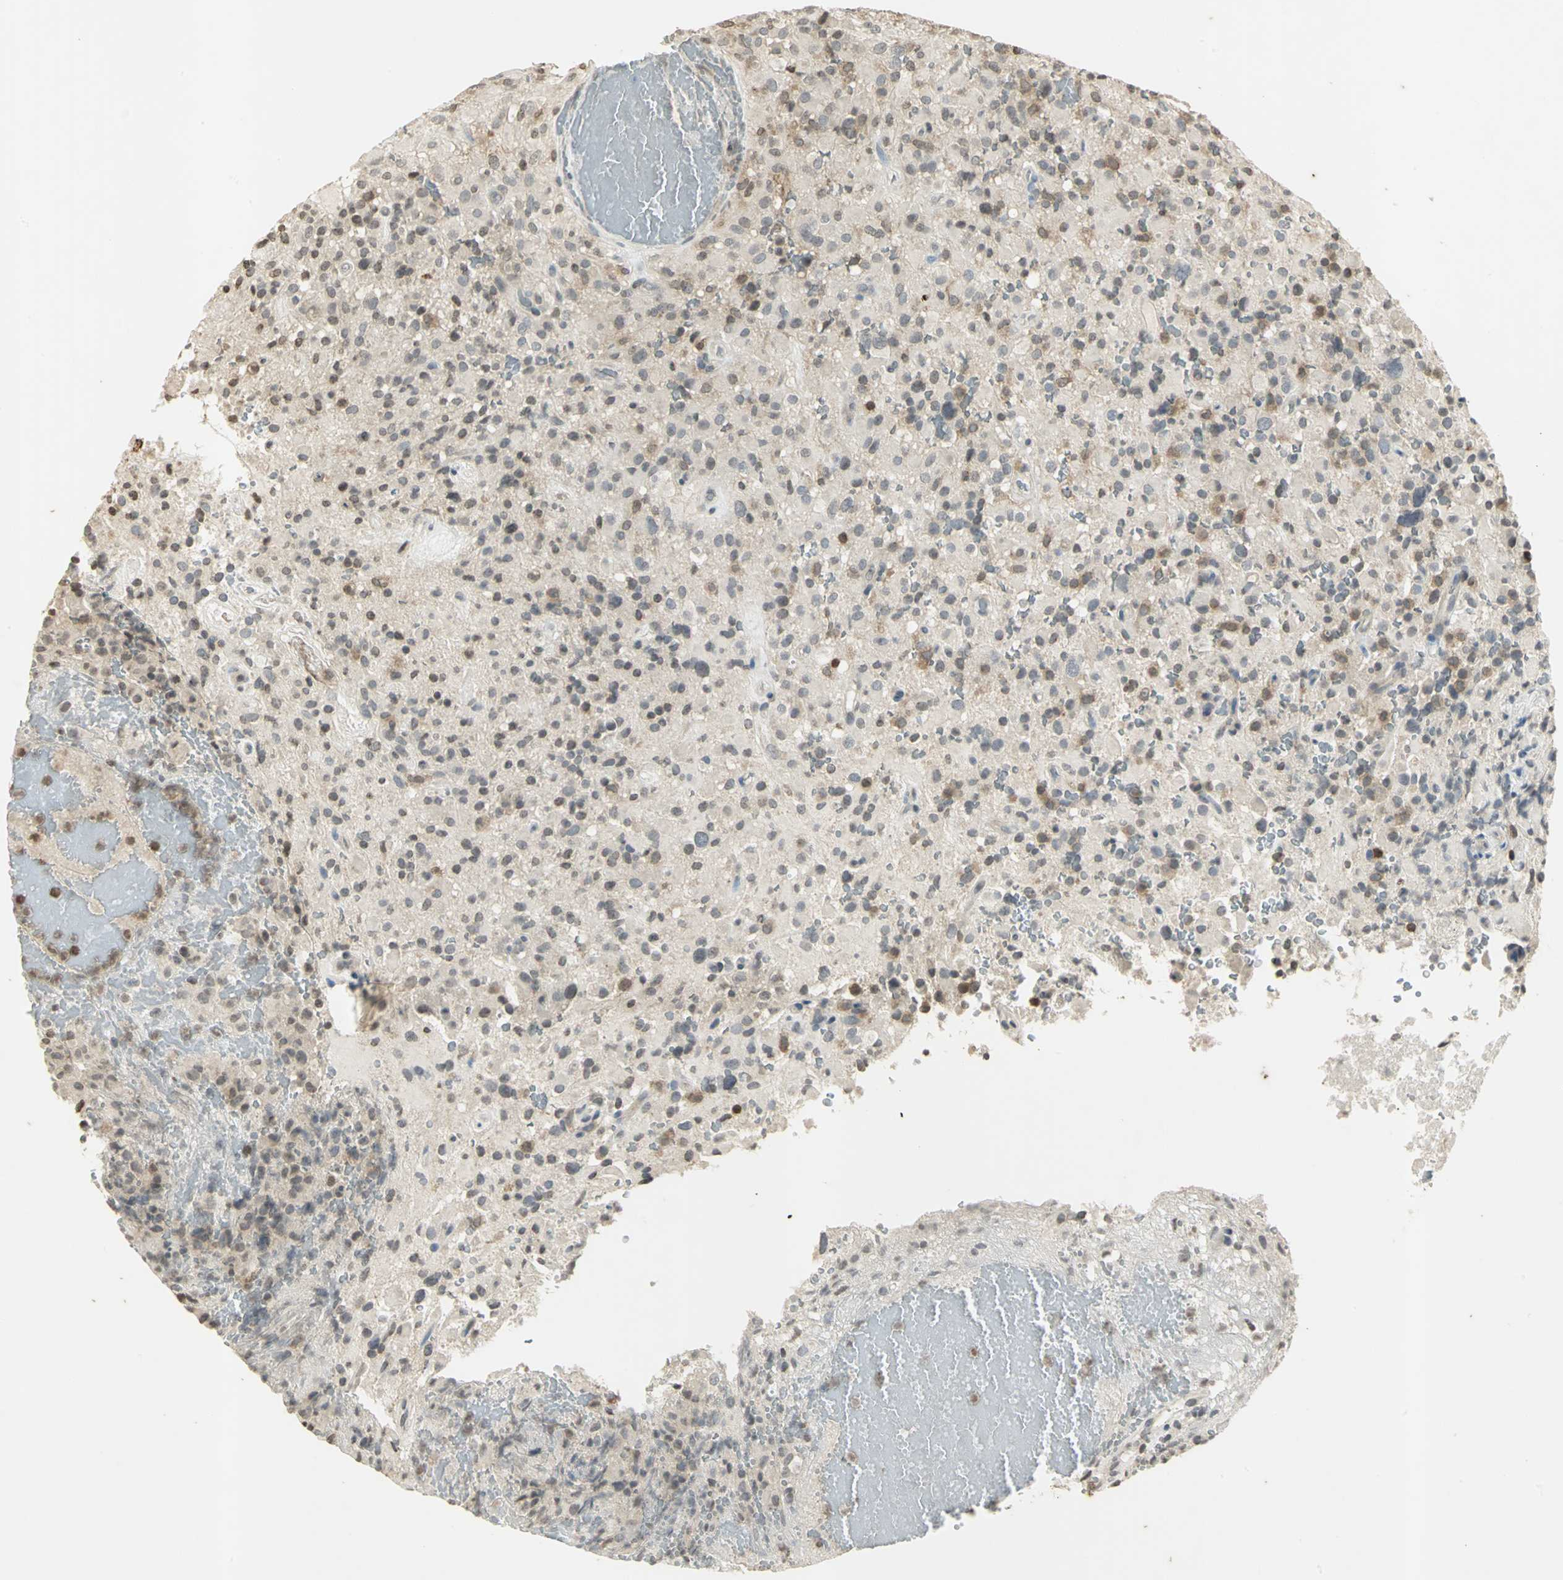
{"staining": {"intensity": "weak", "quantity": "25%-75%", "location": "cytoplasmic/membranous"}, "tissue": "glioma", "cell_type": "Tumor cells", "image_type": "cancer", "snomed": [{"axis": "morphology", "description": "Glioma, malignant, High grade"}, {"axis": "topography", "description": "Brain"}], "caption": "Immunohistochemistry micrograph of neoplastic tissue: human glioma stained using immunohistochemistry (IHC) reveals low levels of weak protein expression localized specifically in the cytoplasmic/membranous of tumor cells, appearing as a cytoplasmic/membranous brown color.", "gene": "IL16", "patient": {"sex": "male", "age": 71}}